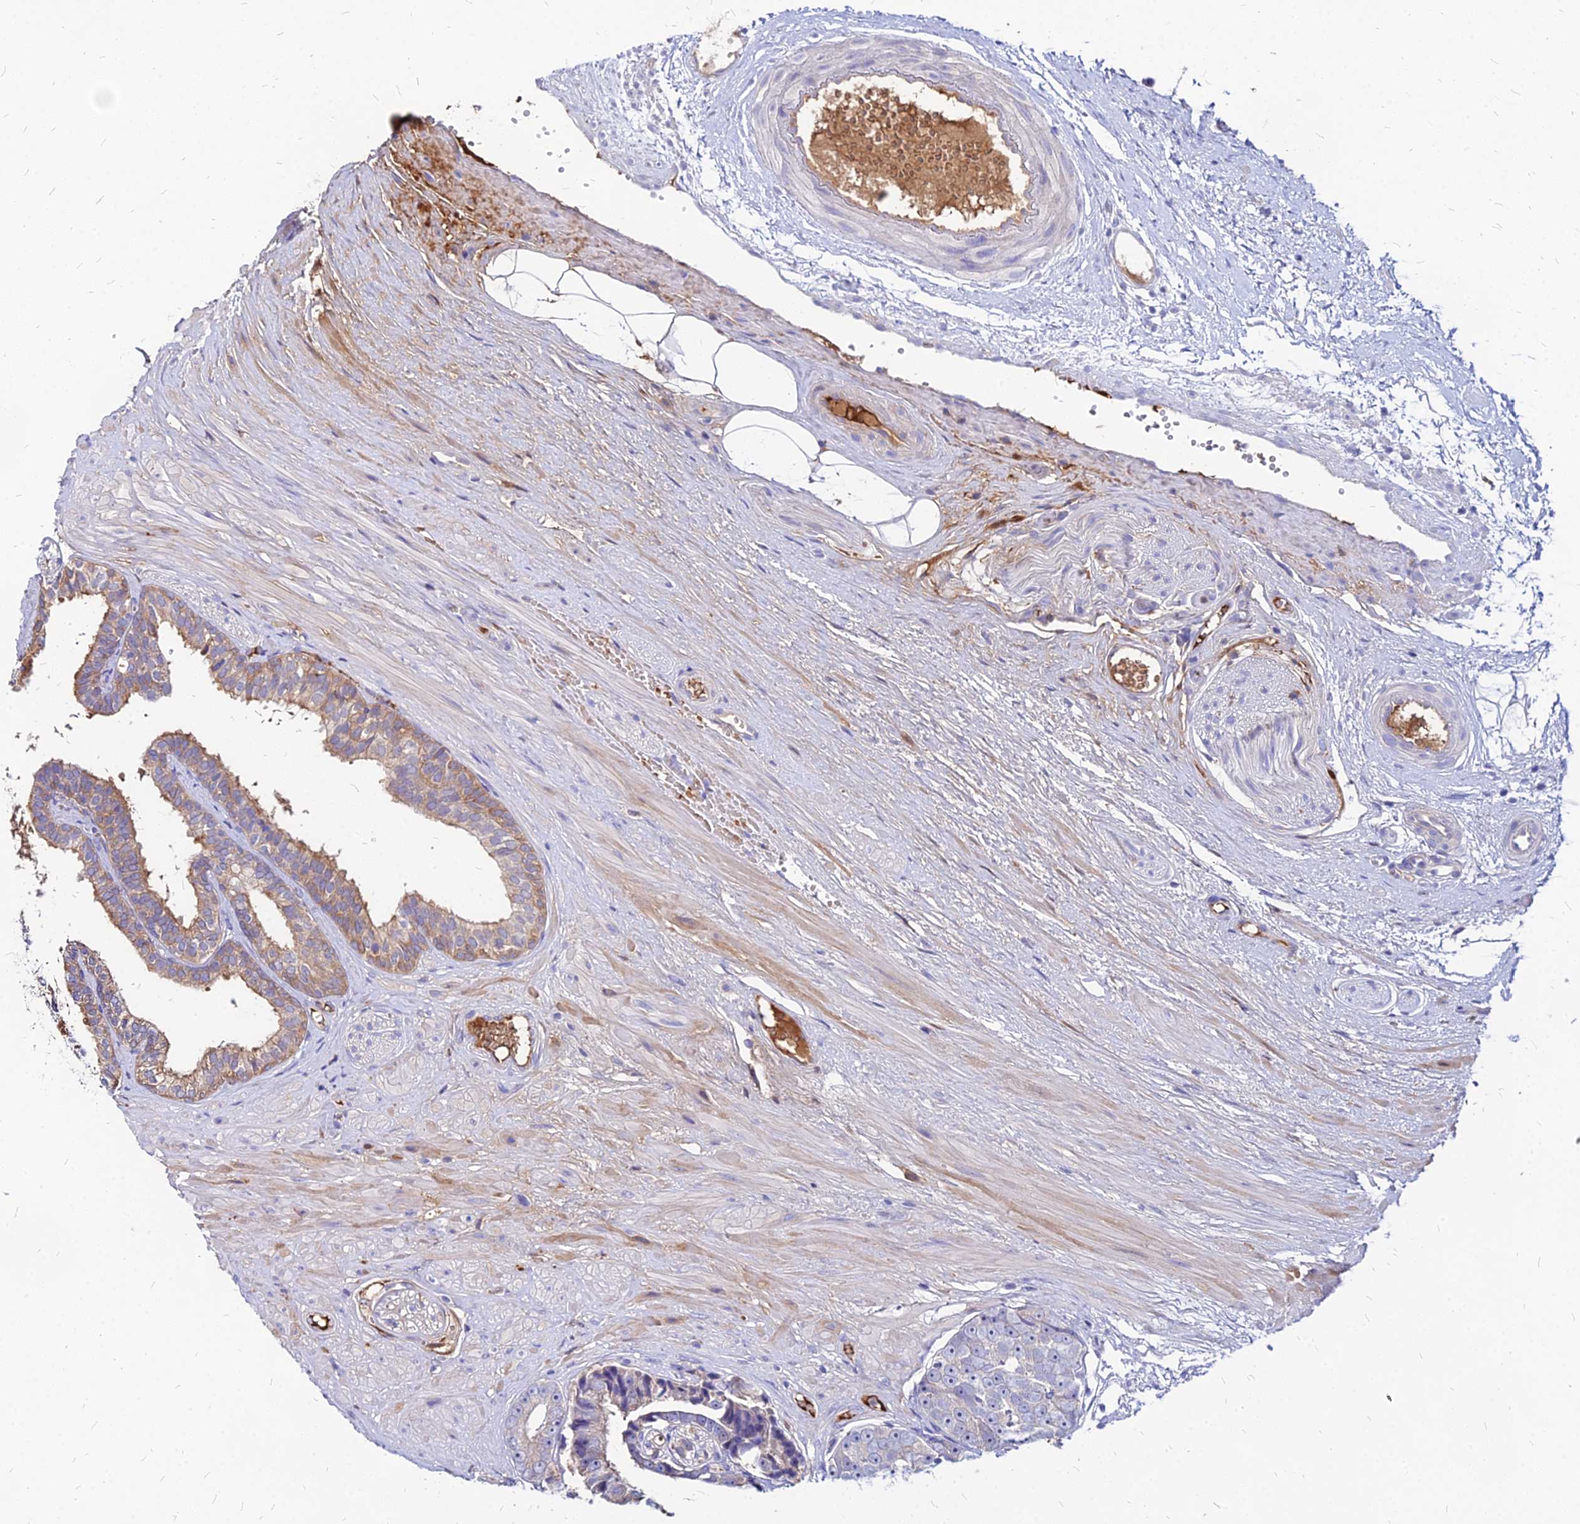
{"staining": {"intensity": "weak", "quantity": "<25%", "location": "cytoplasmic/membranous"}, "tissue": "prostate cancer", "cell_type": "Tumor cells", "image_type": "cancer", "snomed": [{"axis": "morphology", "description": "Adenocarcinoma, High grade"}, {"axis": "topography", "description": "Prostate"}], "caption": "Prostate cancer (adenocarcinoma (high-grade)) was stained to show a protein in brown. There is no significant positivity in tumor cells.", "gene": "ACSM6", "patient": {"sex": "male", "age": 71}}